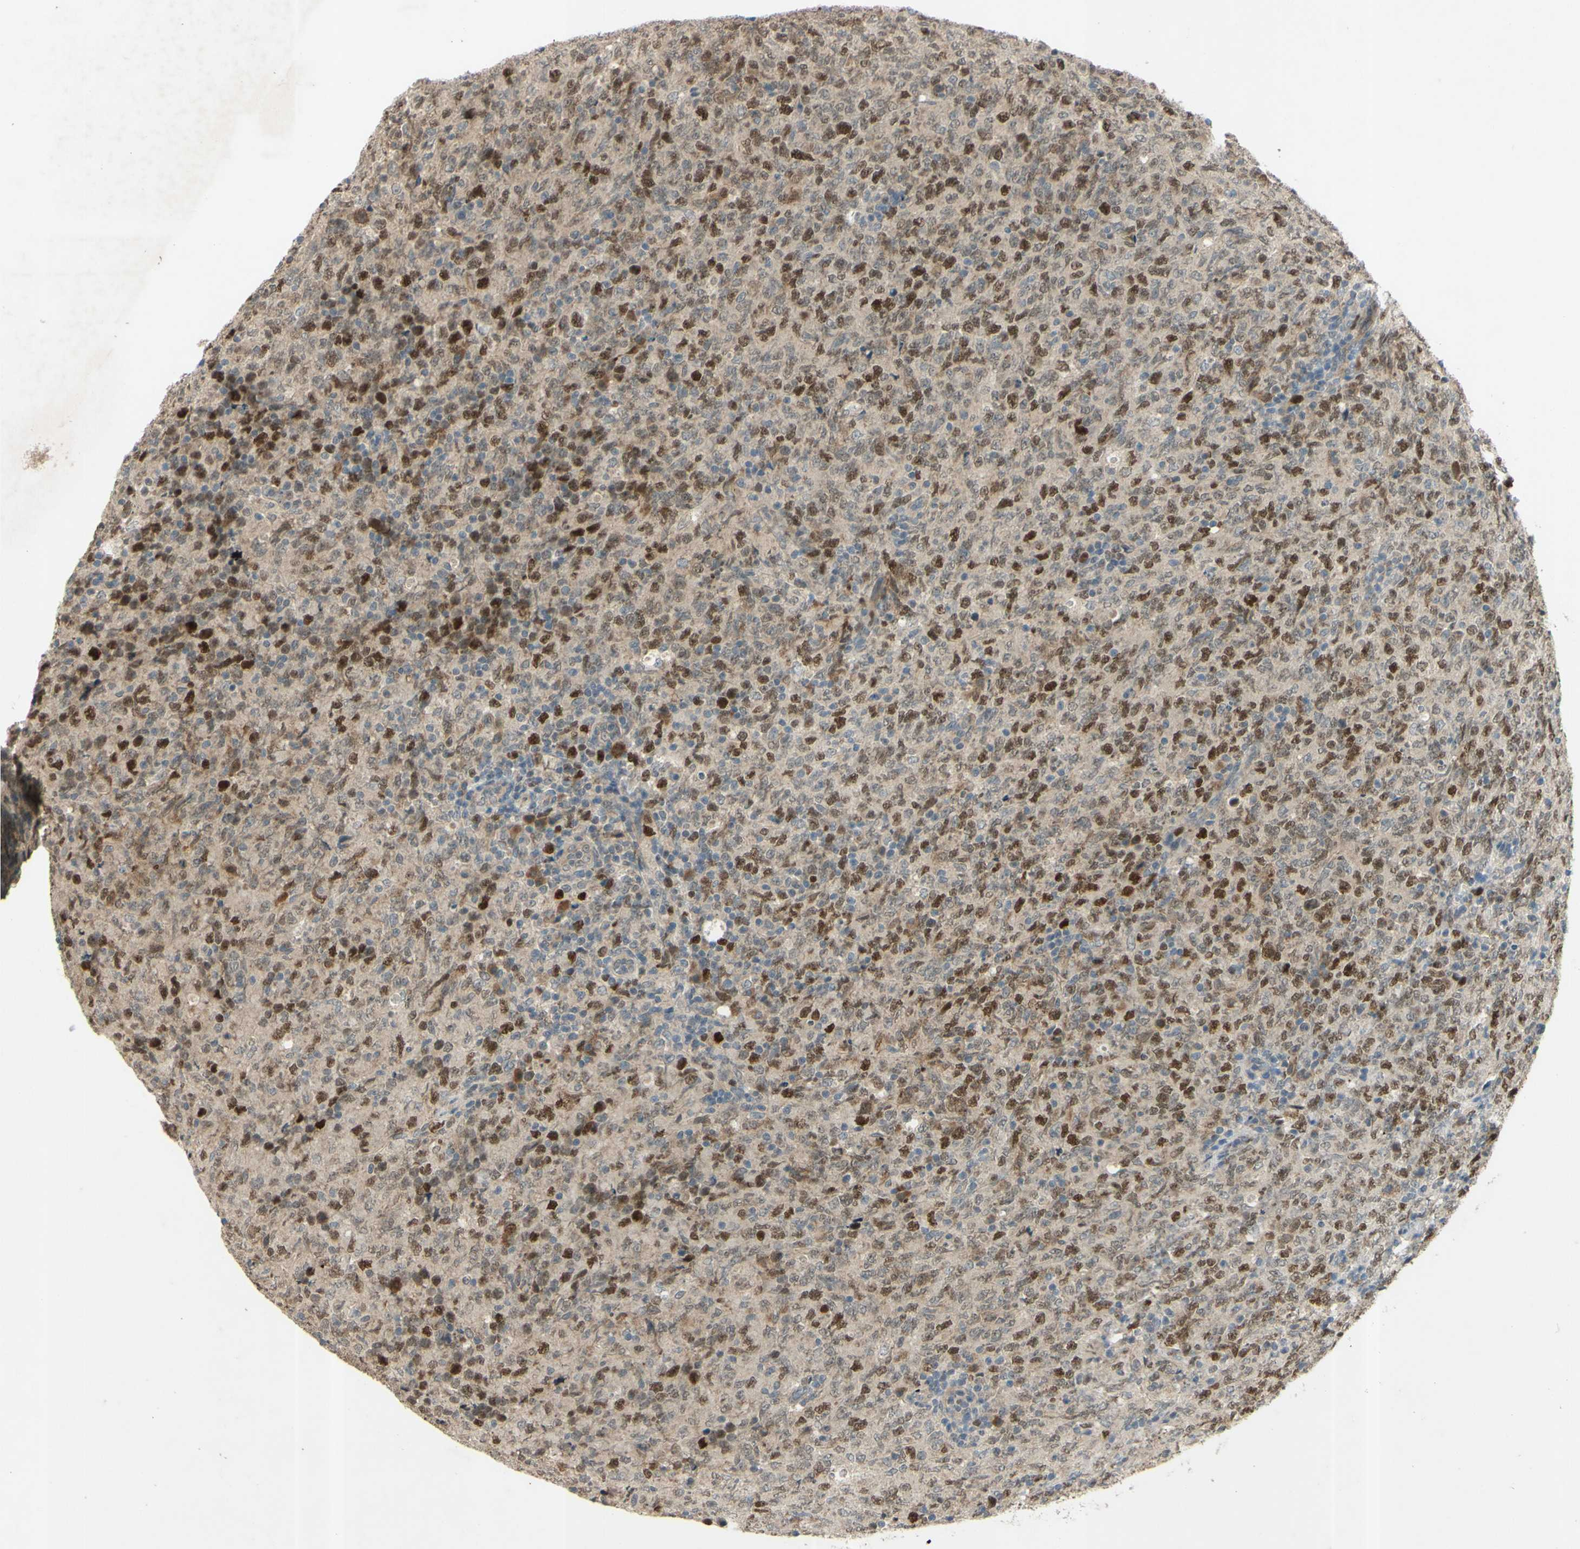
{"staining": {"intensity": "strong", "quantity": "25%-75%", "location": "nuclear"}, "tissue": "lymphoma", "cell_type": "Tumor cells", "image_type": "cancer", "snomed": [{"axis": "morphology", "description": "Malignant lymphoma, non-Hodgkin's type, High grade"}, {"axis": "topography", "description": "Tonsil"}], "caption": "Immunohistochemical staining of human lymphoma reveals high levels of strong nuclear expression in approximately 25%-75% of tumor cells. The protein of interest is stained brown, and the nuclei are stained in blue (DAB (3,3'-diaminobenzidine) IHC with brightfield microscopy, high magnification).", "gene": "RAD18", "patient": {"sex": "female", "age": 36}}